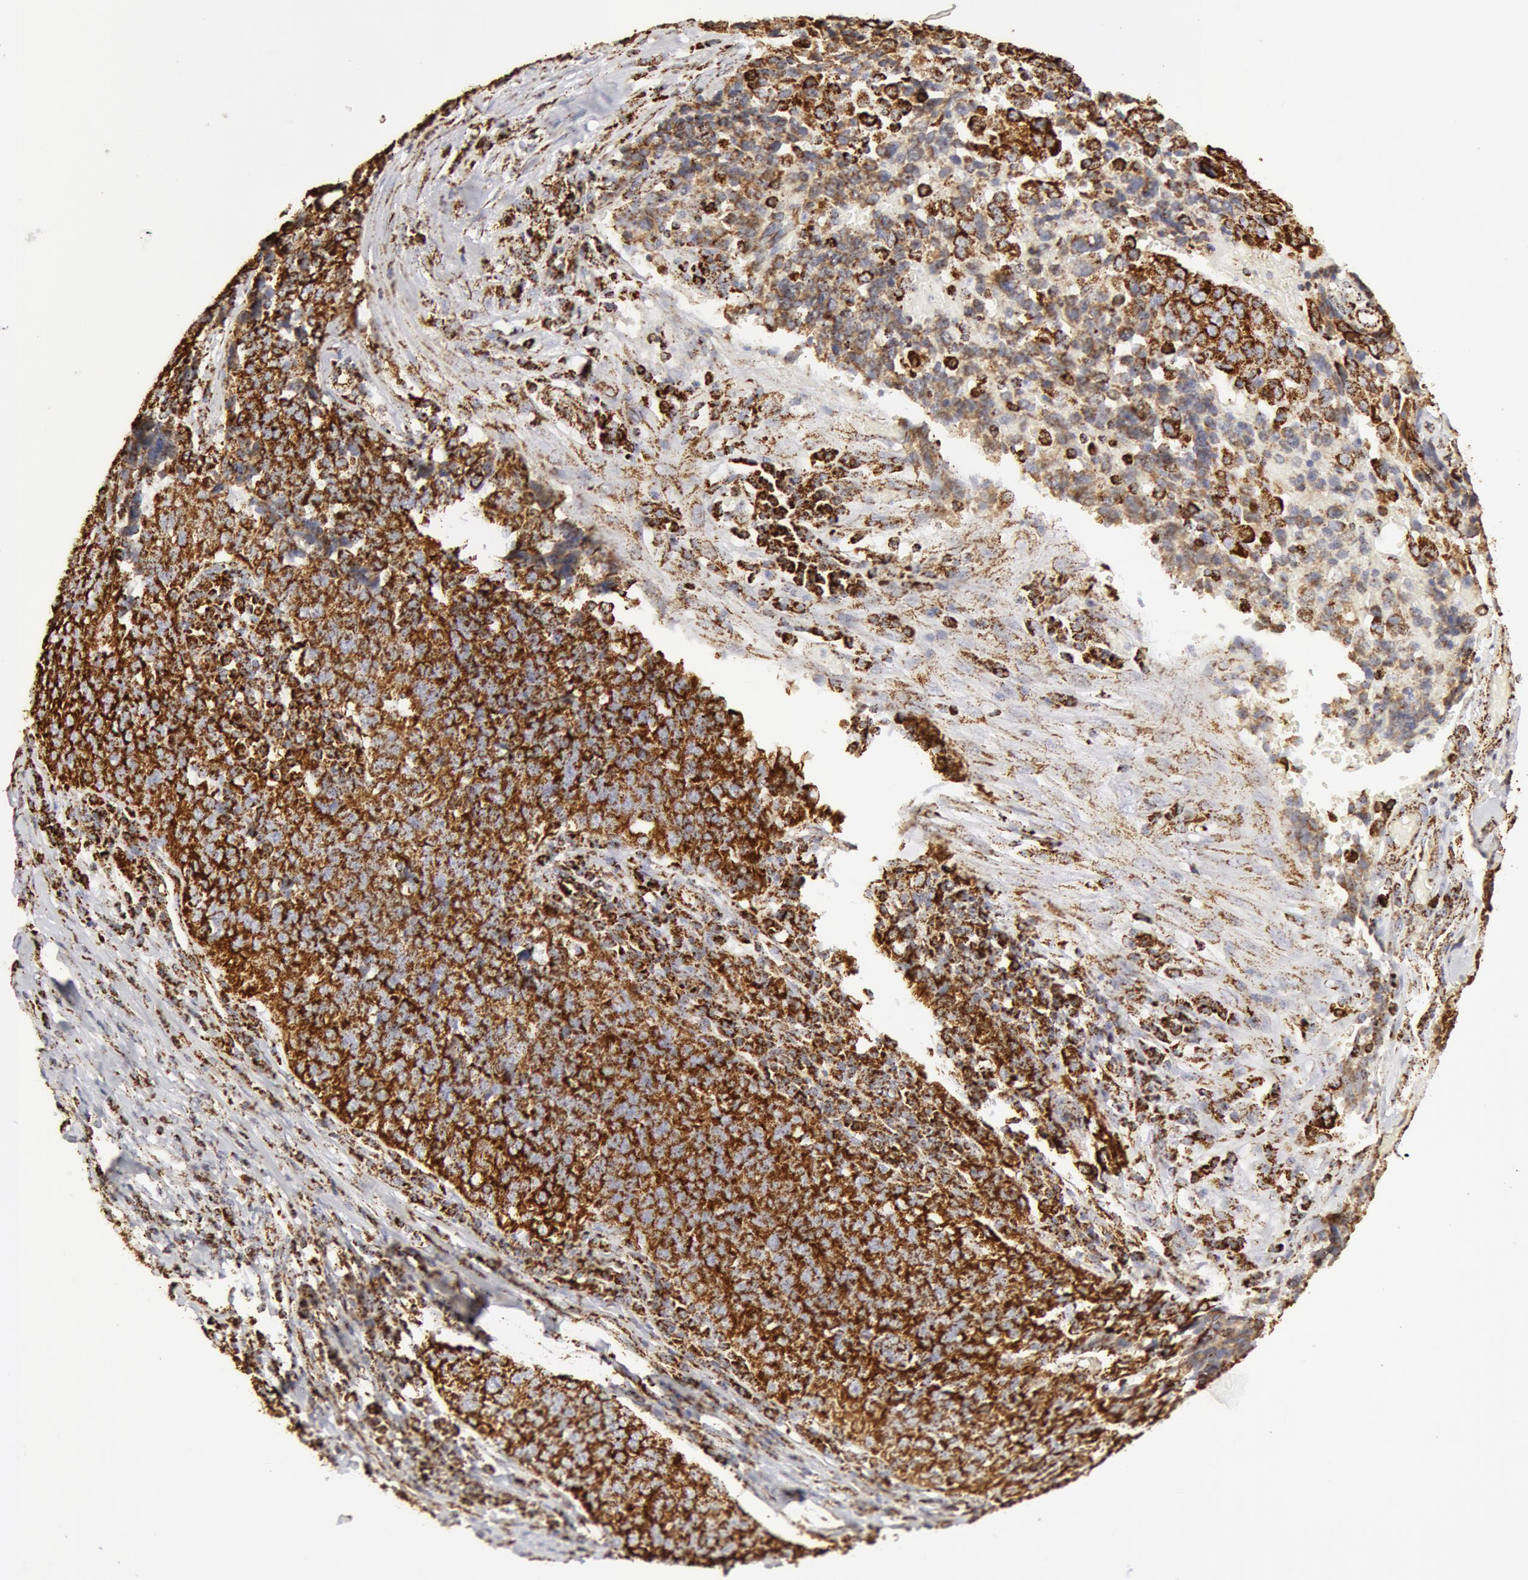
{"staining": {"intensity": "strong", "quantity": ">75%", "location": "cytoplasmic/membranous"}, "tissue": "ovarian cancer", "cell_type": "Tumor cells", "image_type": "cancer", "snomed": [{"axis": "morphology", "description": "Carcinoma, endometroid"}, {"axis": "topography", "description": "Ovary"}], "caption": "Brown immunohistochemical staining in human endometroid carcinoma (ovarian) exhibits strong cytoplasmic/membranous expression in about >75% of tumor cells. (IHC, brightfield microscopy, high magnification).", "gene": "ATP5F1B", "patient": {"sex": "female", "age": 75}}